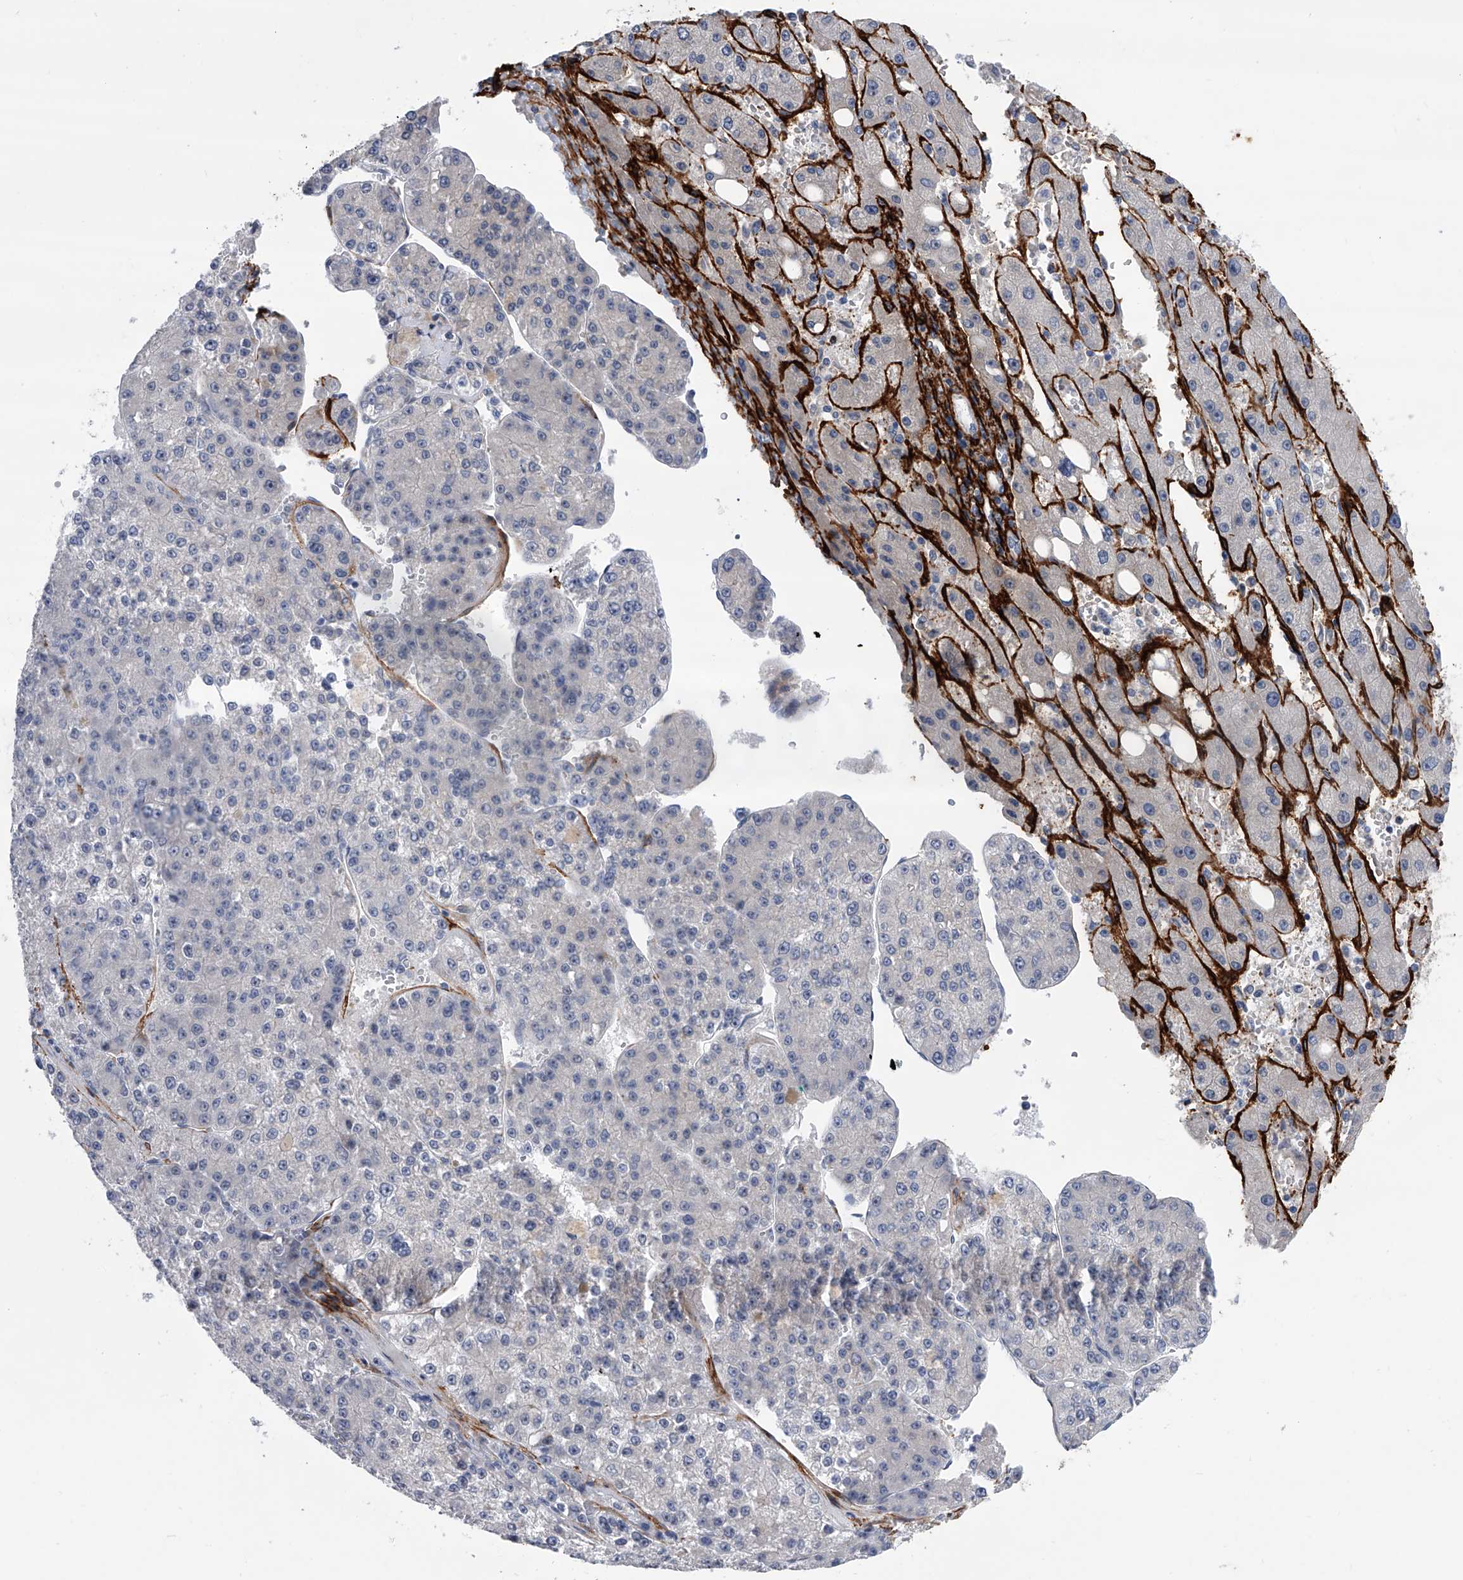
{"staining": {"intensity": "negative", "quantity": "none", "location": "none"}, "tissue": "liver cancer", "cell_type": "Tumor cells", "image_type": "cancer", "snomed": [{"axis": "morphology", "description": "Carcinoma, Hepatocellular, NOS"}, {"axis": "topography", "description": "Liver"}], "caption": "High magnification brightfield microscopy of liver cancer stained with DAB (3,3'-diaminobenzidine) (brown) and counterstained with hematoxylin (blue): tumor cells show no significant staining.", "gene": "ALG14", "patient": {"sex": "female", "age": 73}}